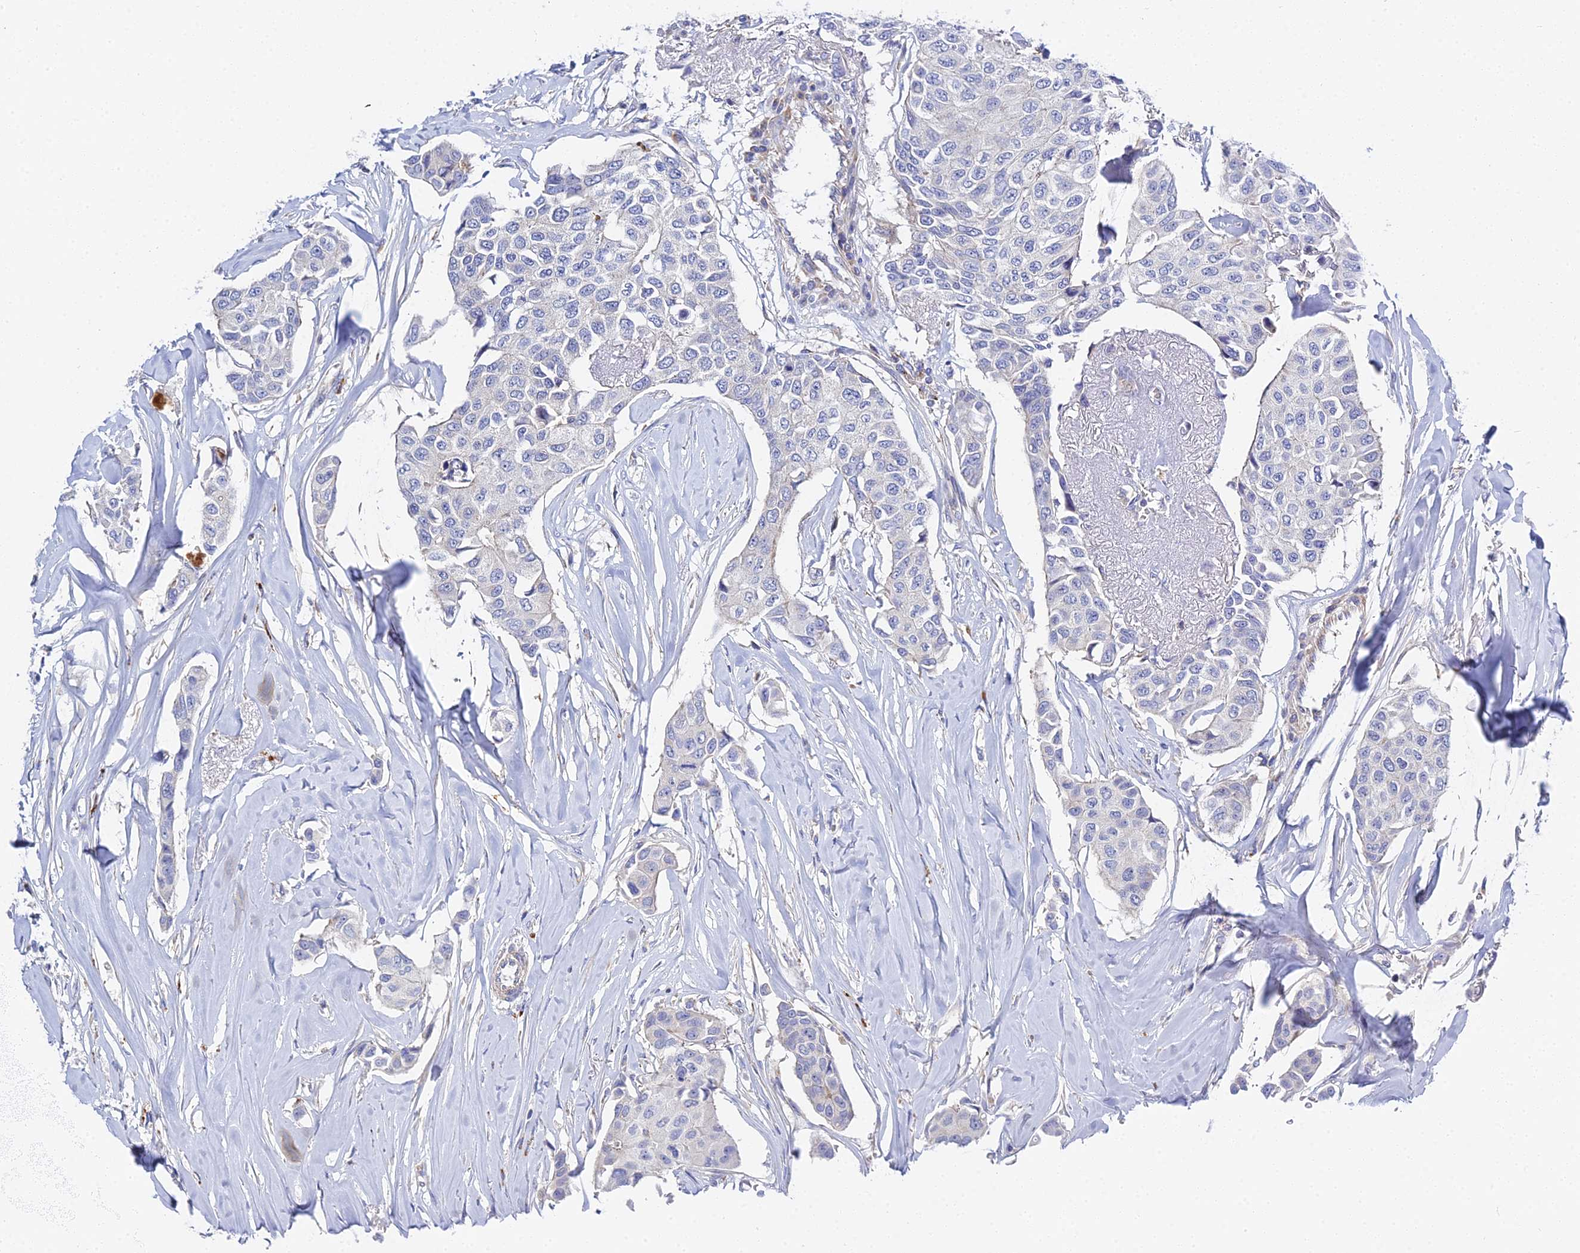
{"staining": {"intensity": "negative", "quantity": "none", "location": "none"}, "tissue": "breast cancer", "cell_type": "Tumor cells", "image_type": "cancer", "snomed": [{"axis": "morphology", "description": "Duct carcinoma"}, {"axis": "topography", "description": "Breast"}], "caption": "Immunohistochemistry of breast cancer exhibits no expression in tumor cells.", "gene": "APOBEC3H", "patient": {"sex": "female", "age": 80}}